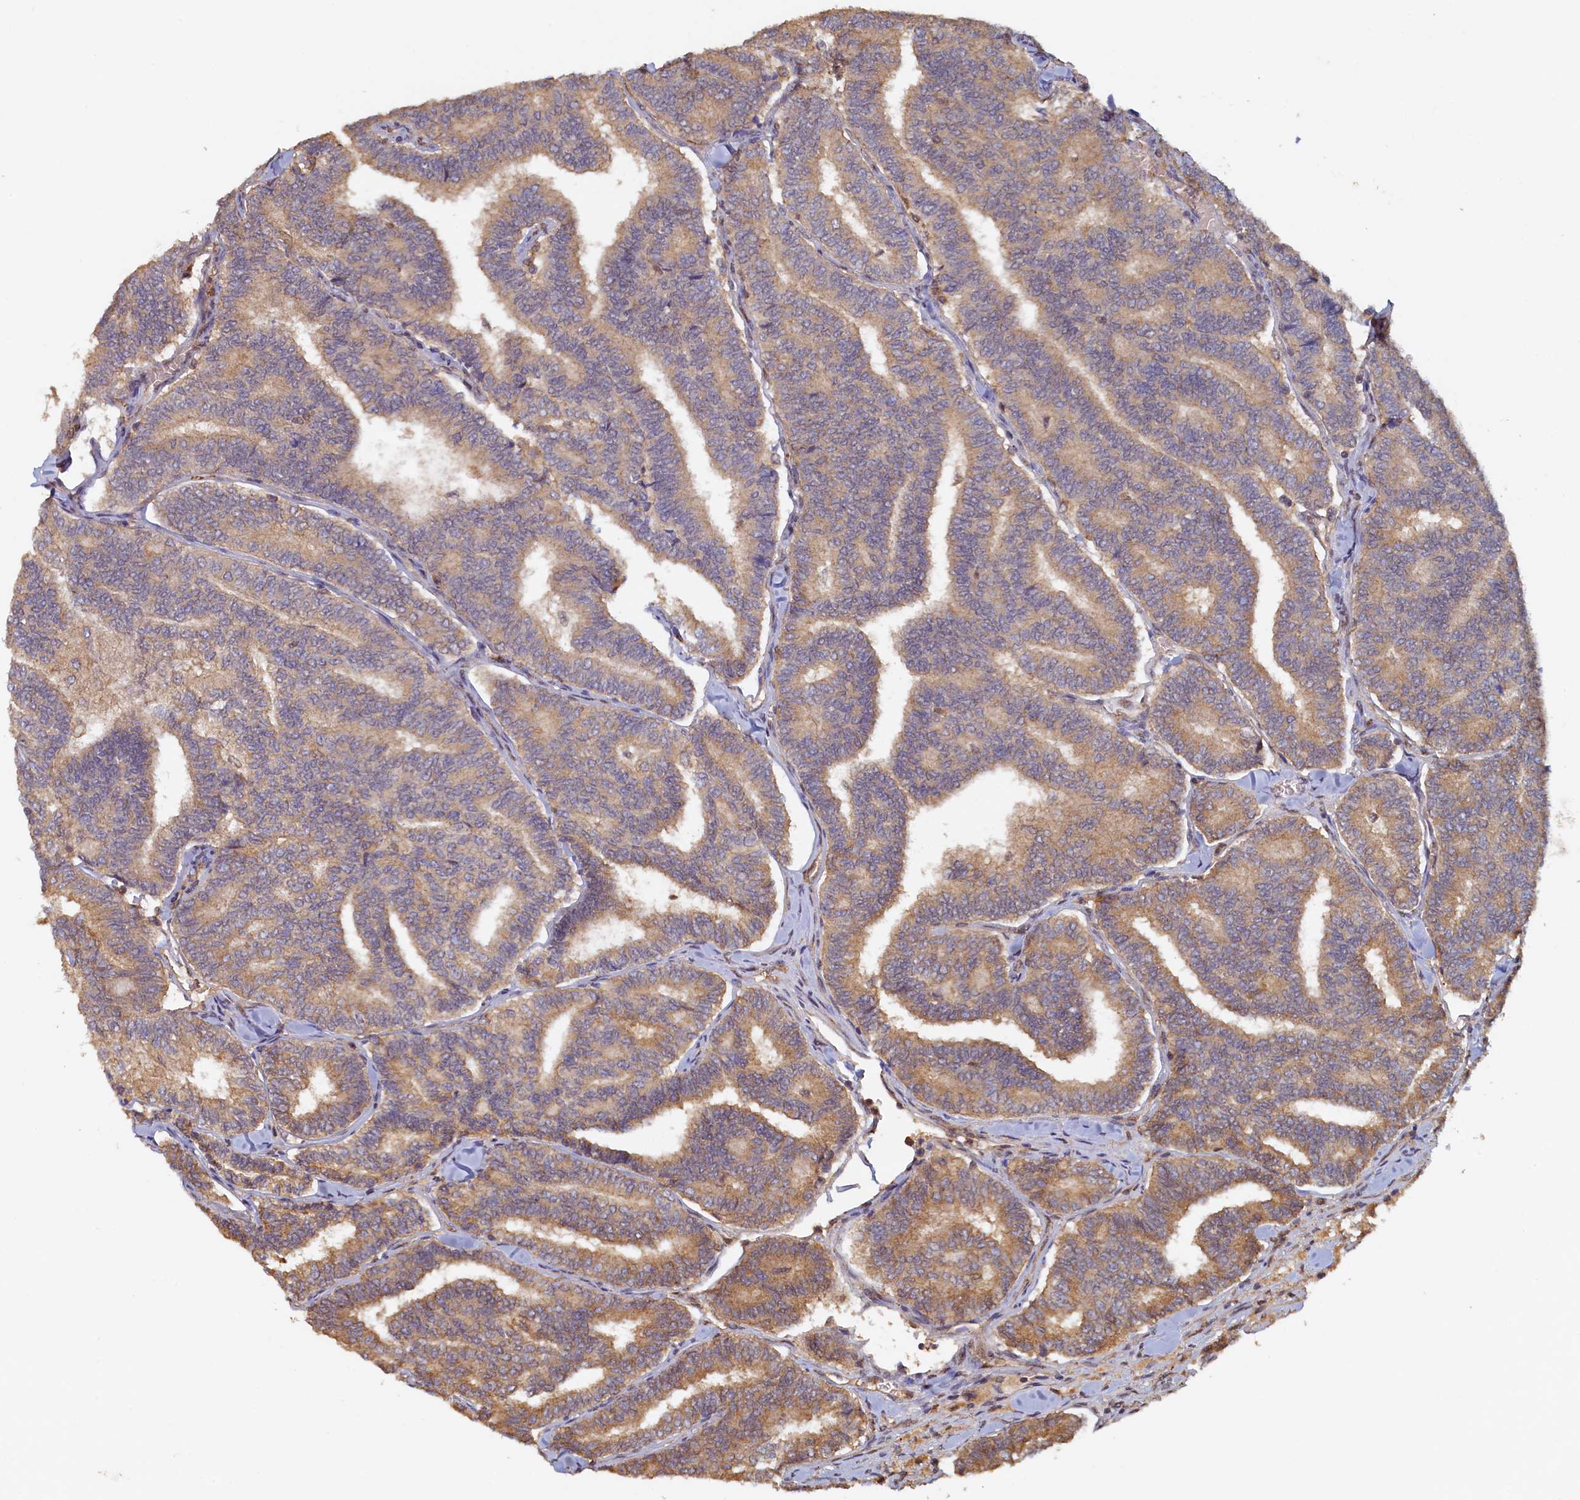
{"staining": {"intensity": "moderate", "quantity": ">75%", "location": "cytoplasmic/membranous"}, "tissue": "thyroid cancer", "cell_type": "Tumor cells", "image_type": "cancer", "snomed": [{"axis": "morphology", "description": "Papillary adenocarcinoma, NOS"}, {"axis": "topography", "description": "Thyroid gland"}], "caption": "Immunohistochemistry (IHC) of human papillary adenocarcinoma (thyroid) exhibits medium levels of moderate cytoplasmic/membranous positivity in about >75% of tumor cells. (brown staining indicates protein expression, while blue staining denotes nuclei).", "gene": "UBL7", "patient": {"sex": "female", "age": 35}}